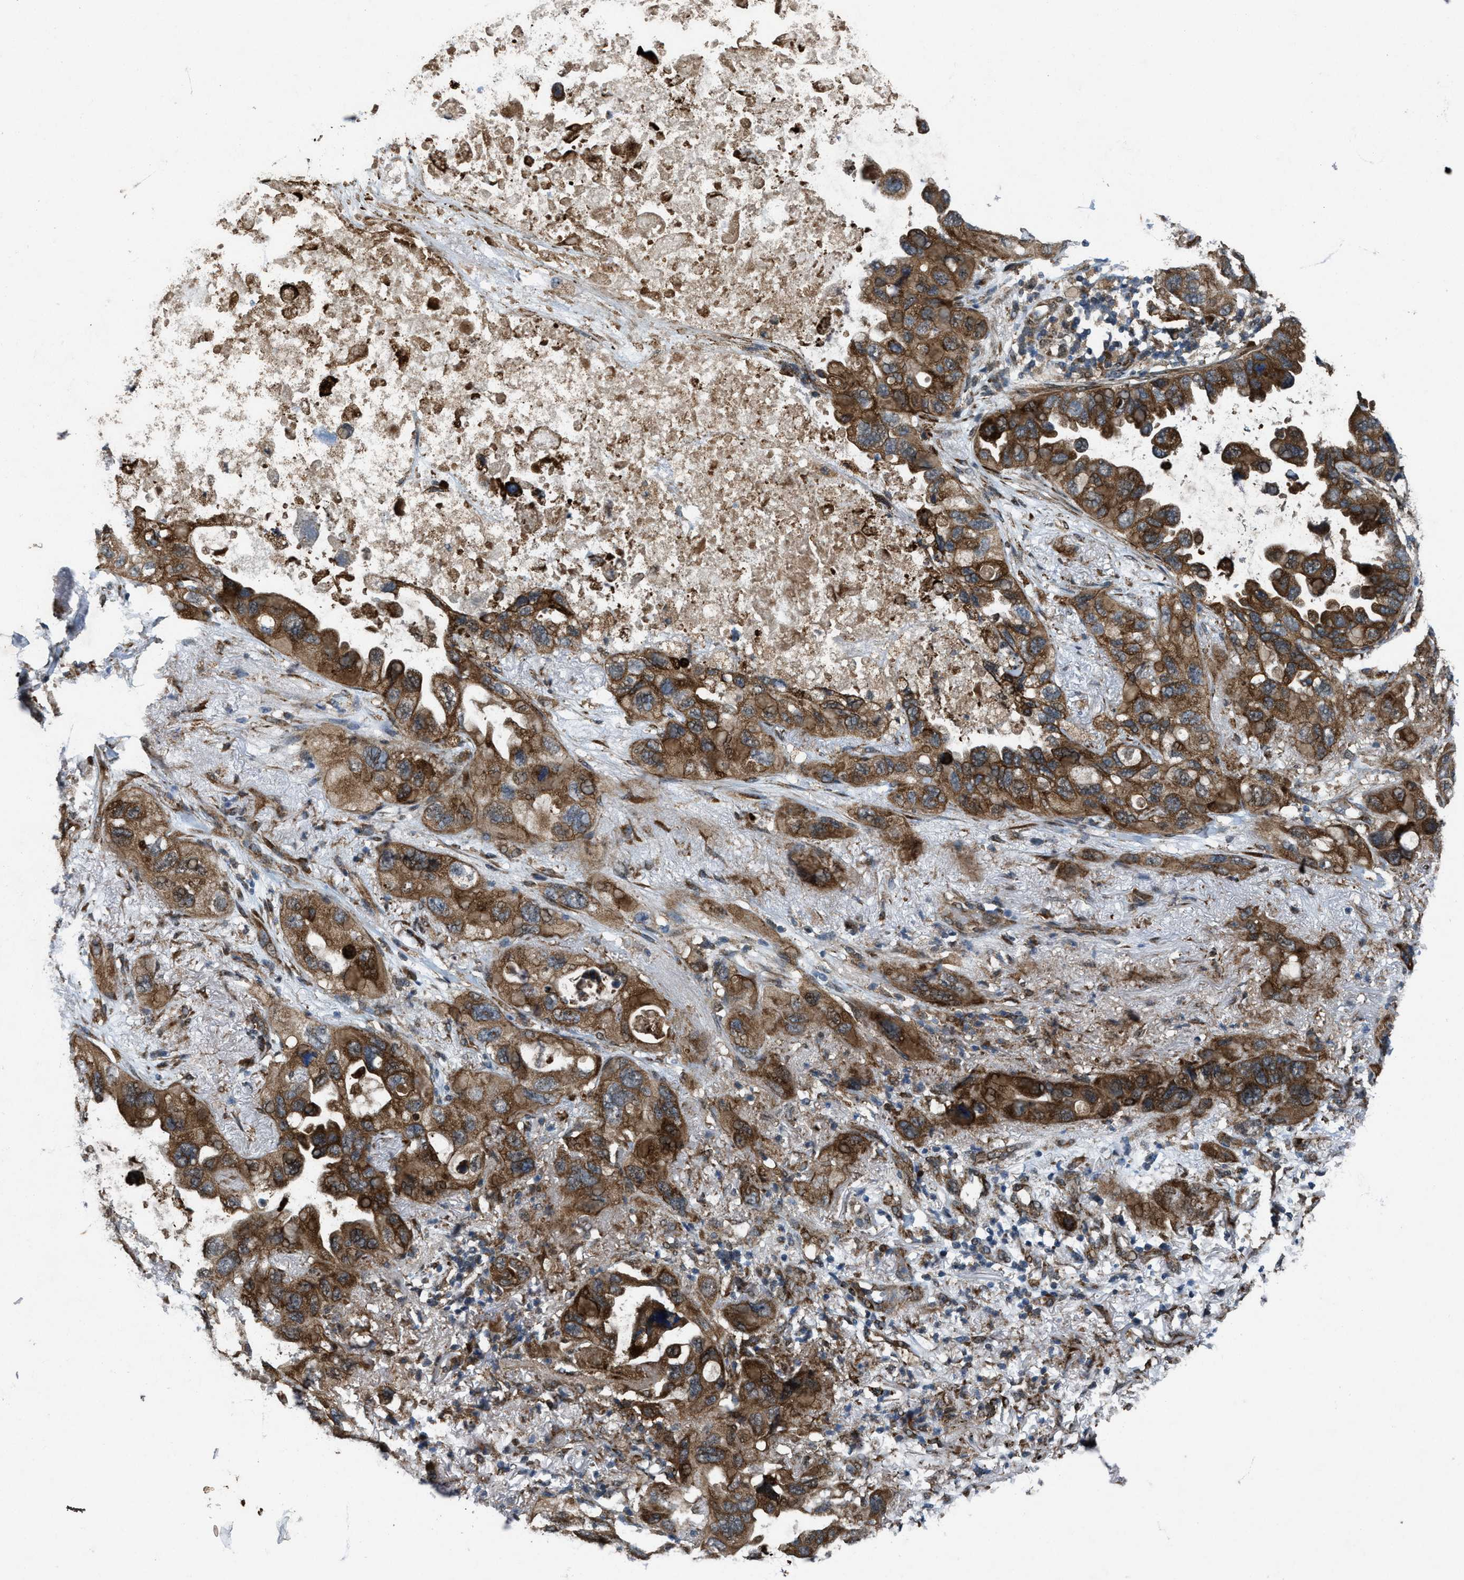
{"staining": {"intensity": "strong", "quantity": ">75%", "location": "cytoplasmic/membranous"}, "tissue": "lung cancer", "cell_type": "Tumor cells", "image_type": "cancer", "snomed": [{"axis": "morphology", "description": "Squamous cell carcinoma, NOS"}, {"axis": "topography", "description": "Lung"}], "caption": "About >75% of tumor cells in human lung squamous cell carcinoma exhibit strong cytoplasmic/membranous protein positivity as visualized by brown immunohistochemical staining.", "gene": "LRRC72", "patient": {"sex": "female", "age": 73}}